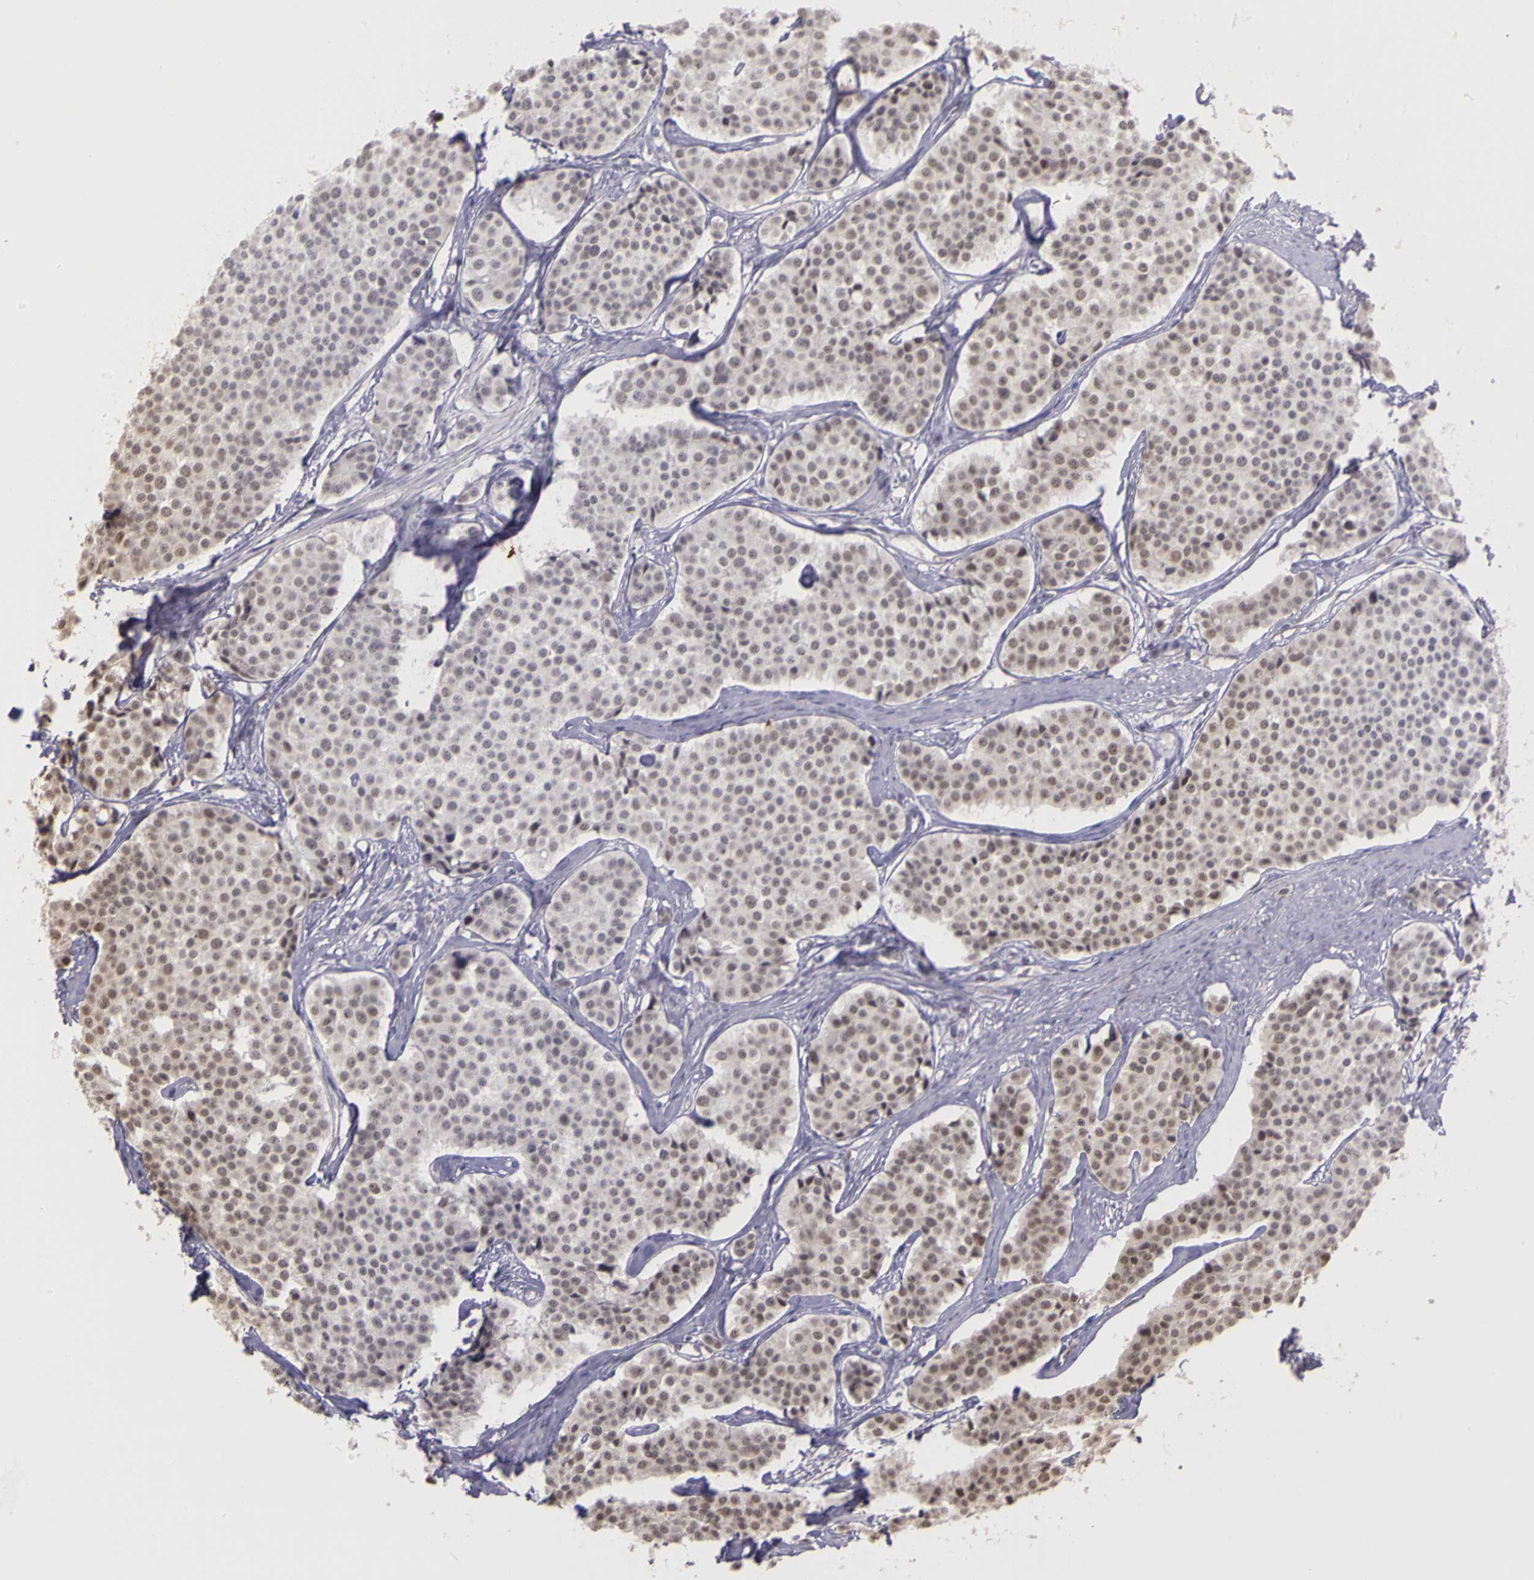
{"staining": {"intensity": "weak", "quantity": "25%-75%", "location": "nuclear"}, "tissue": "carcinoid", "cell_type": "Tumor cells", "image_type": "cancer", "snomed": [{"axis": "morphology", "description": "Carcinoid, malignant, NOS"}, {"axis": "topography", "description": "Small intestine"}], "caption": "Human carcinoid (malignant) stained with a protein marker reveals weak staining in tumor cells.", "gene": "WDR13", "patient": {"sex": "male", "age": 60}}